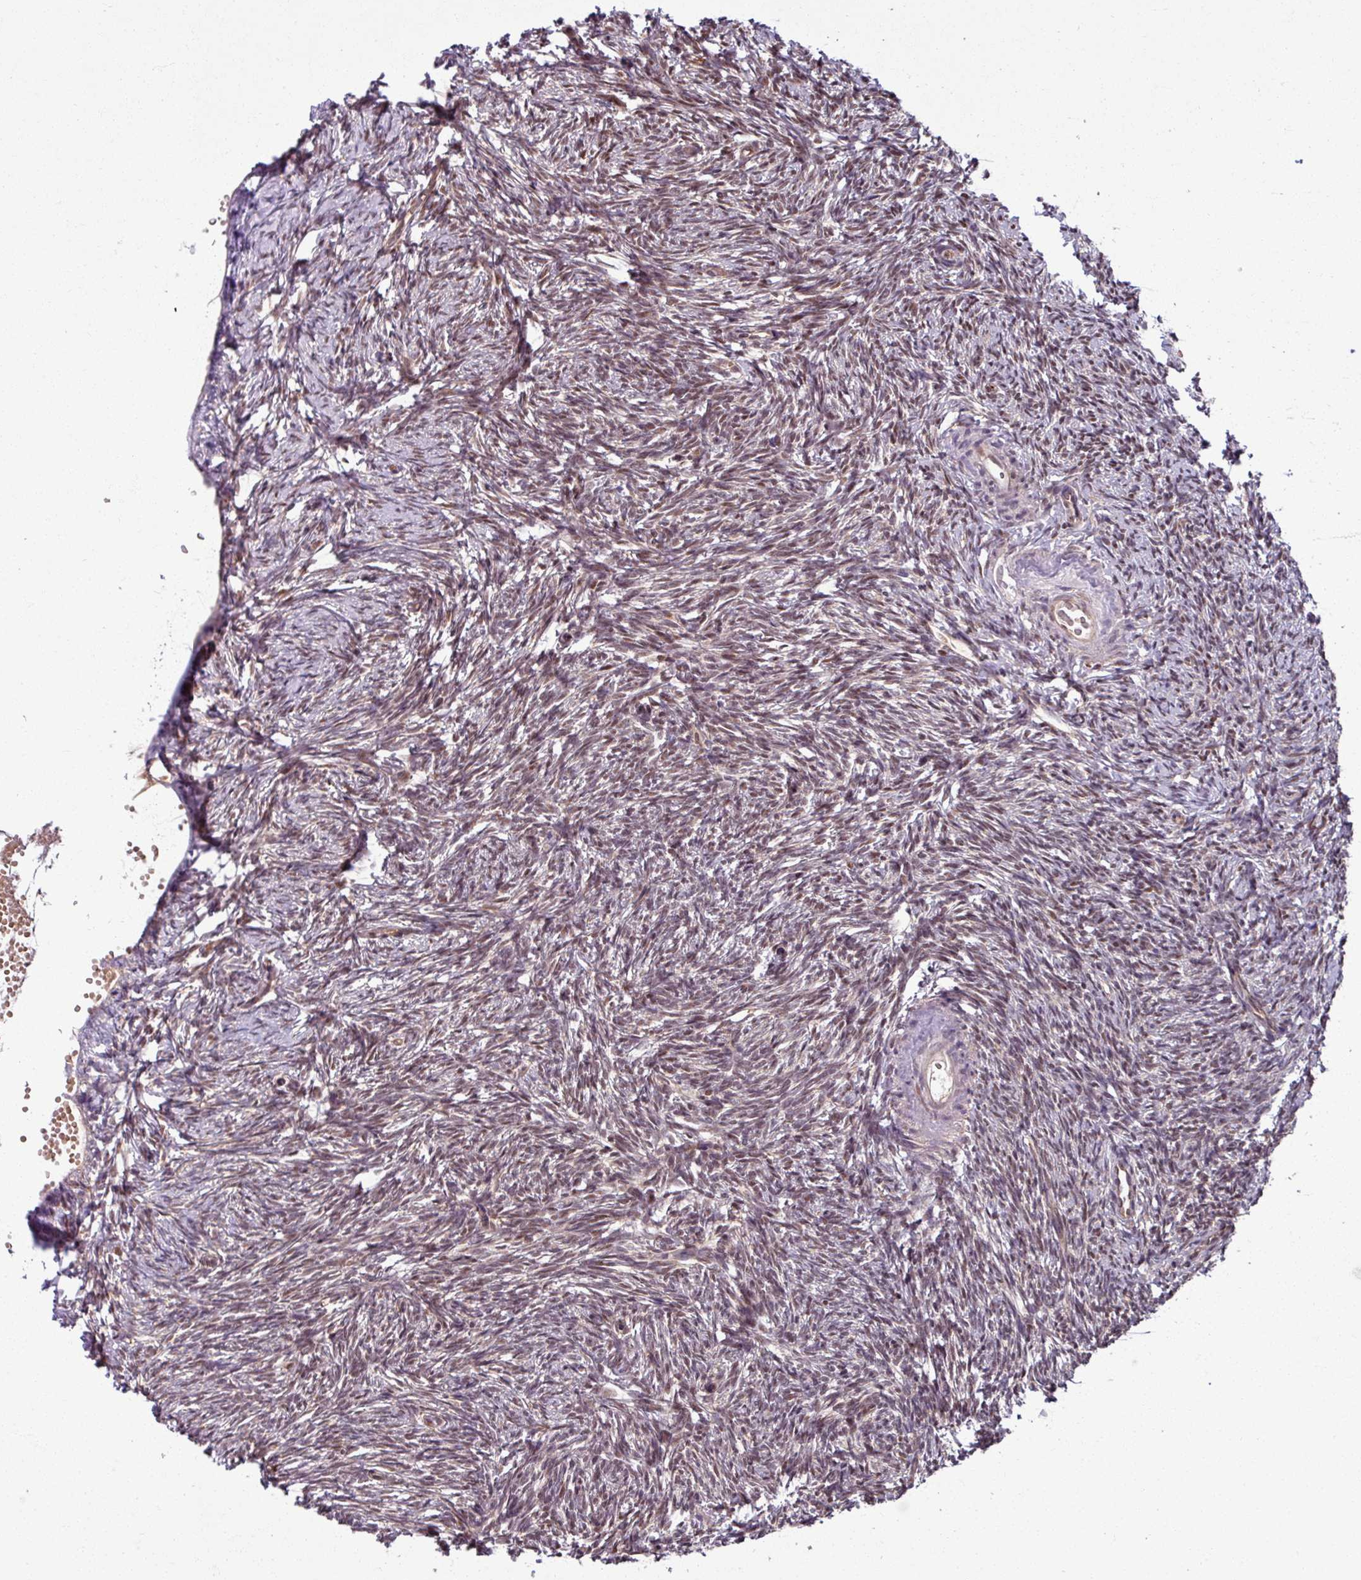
{"staining": {"intensity": "moderate", "quantity": ">75%", "location": "cytoplasmic/membranous"}, "tissue": "ovary", "cell_type": "Follicle cells", "image_type": "normal", "snomed": [{"axis": "morphology", "description": "Normal tissue, NOS"}, {"axis": "topography", "description": "Ovary"}], "caption": "Immunohistochemistry (DAB) staining of unremarkable ovary displays moderate cytoplasmic/membranous protein staining in approximately >75% of follicle cells.", "gene": "KCTD11", "patient": {"sex": "female", "age": 51}}